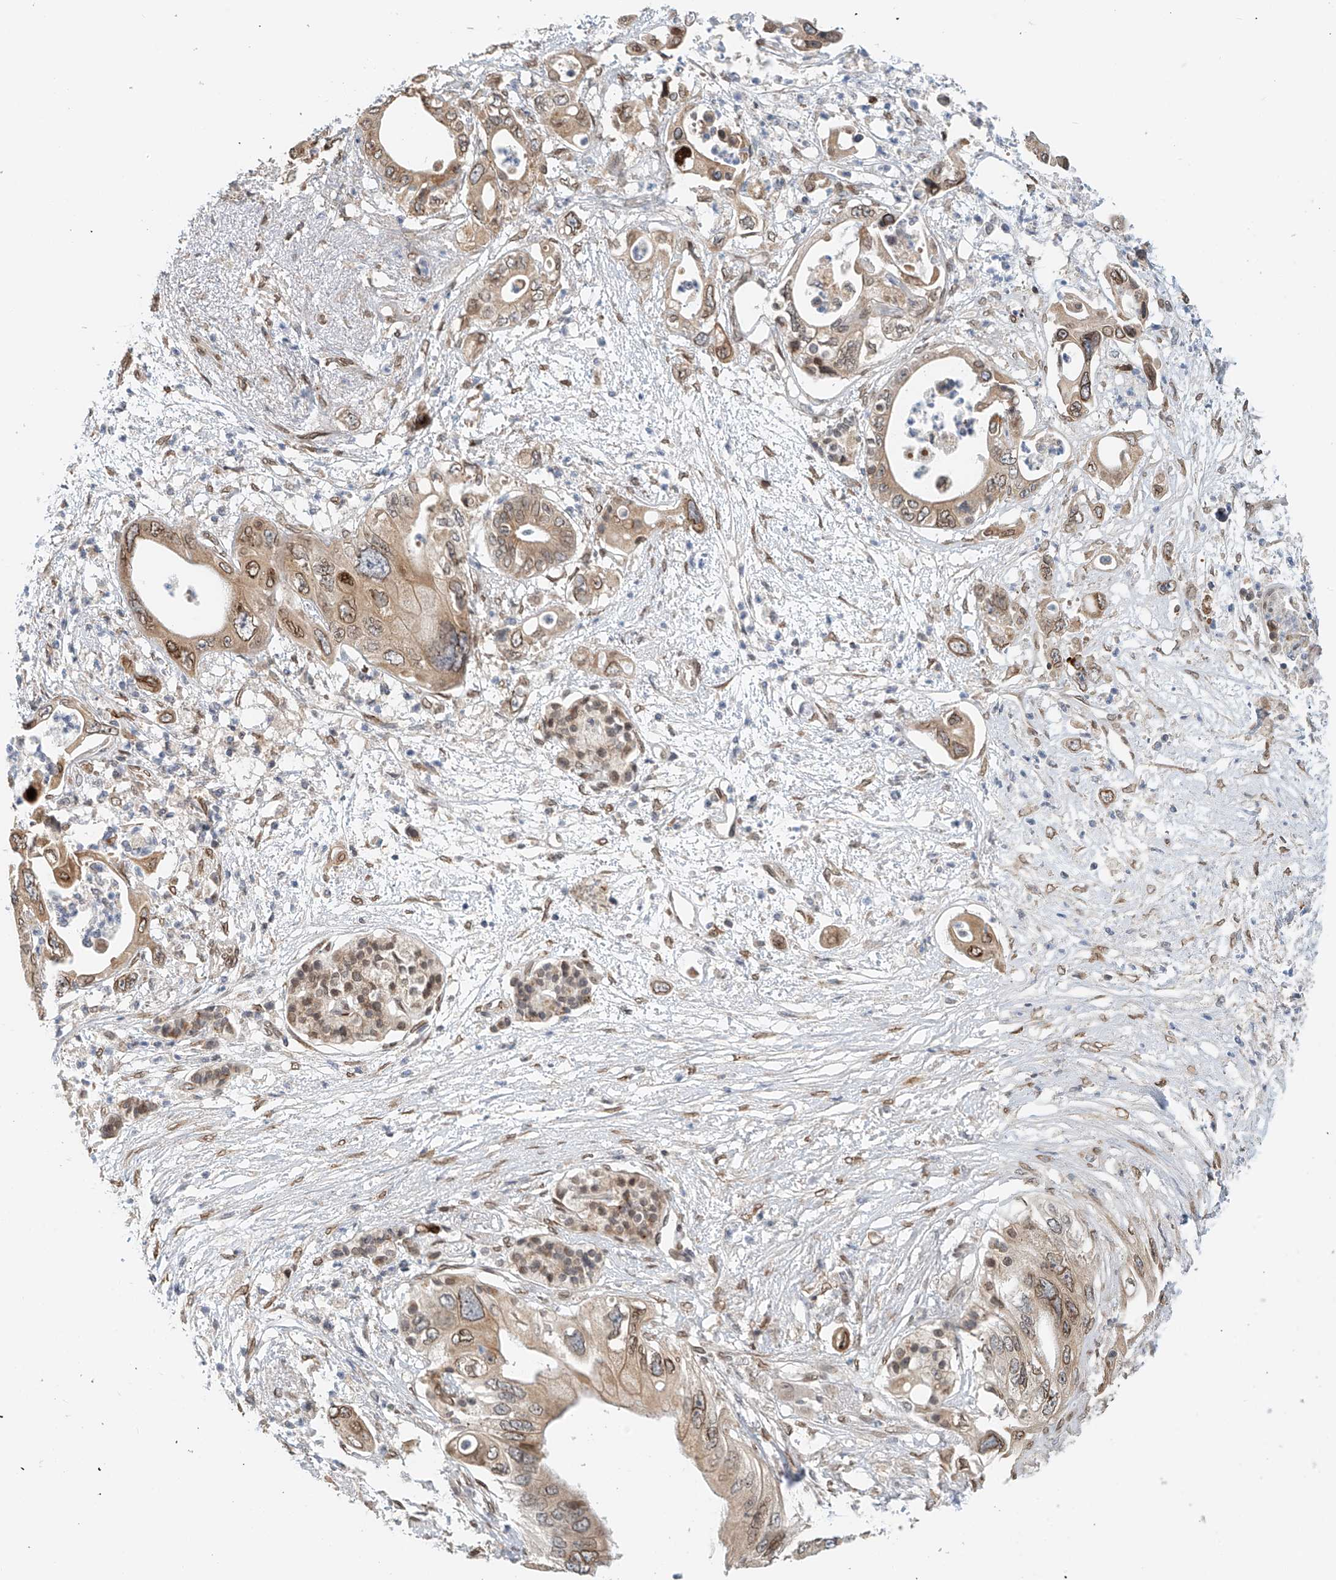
{"staining": {"intensity": "weak", "quantity": ">75%", "location": "cytoplasmic/membranous,nuclear"}, "tissue": "pancreatic cancer", "cell_type": "Tumor cells", "image_type": "cancer", "snomed": [{"axis": "morphology", "description": "Adenocarcinoma, NOS"}, {"axis": "topography", "description": "Pancreas"}], "caption": "This is a photomicrograph of IHC staining of pancreatic adenocarcinoma, which shows weak positivity in the cytoplasmic/membranous and nuclear of tumor cells.", "gene": "STARD9", "patient": {"sex": "male", "age": 66}}